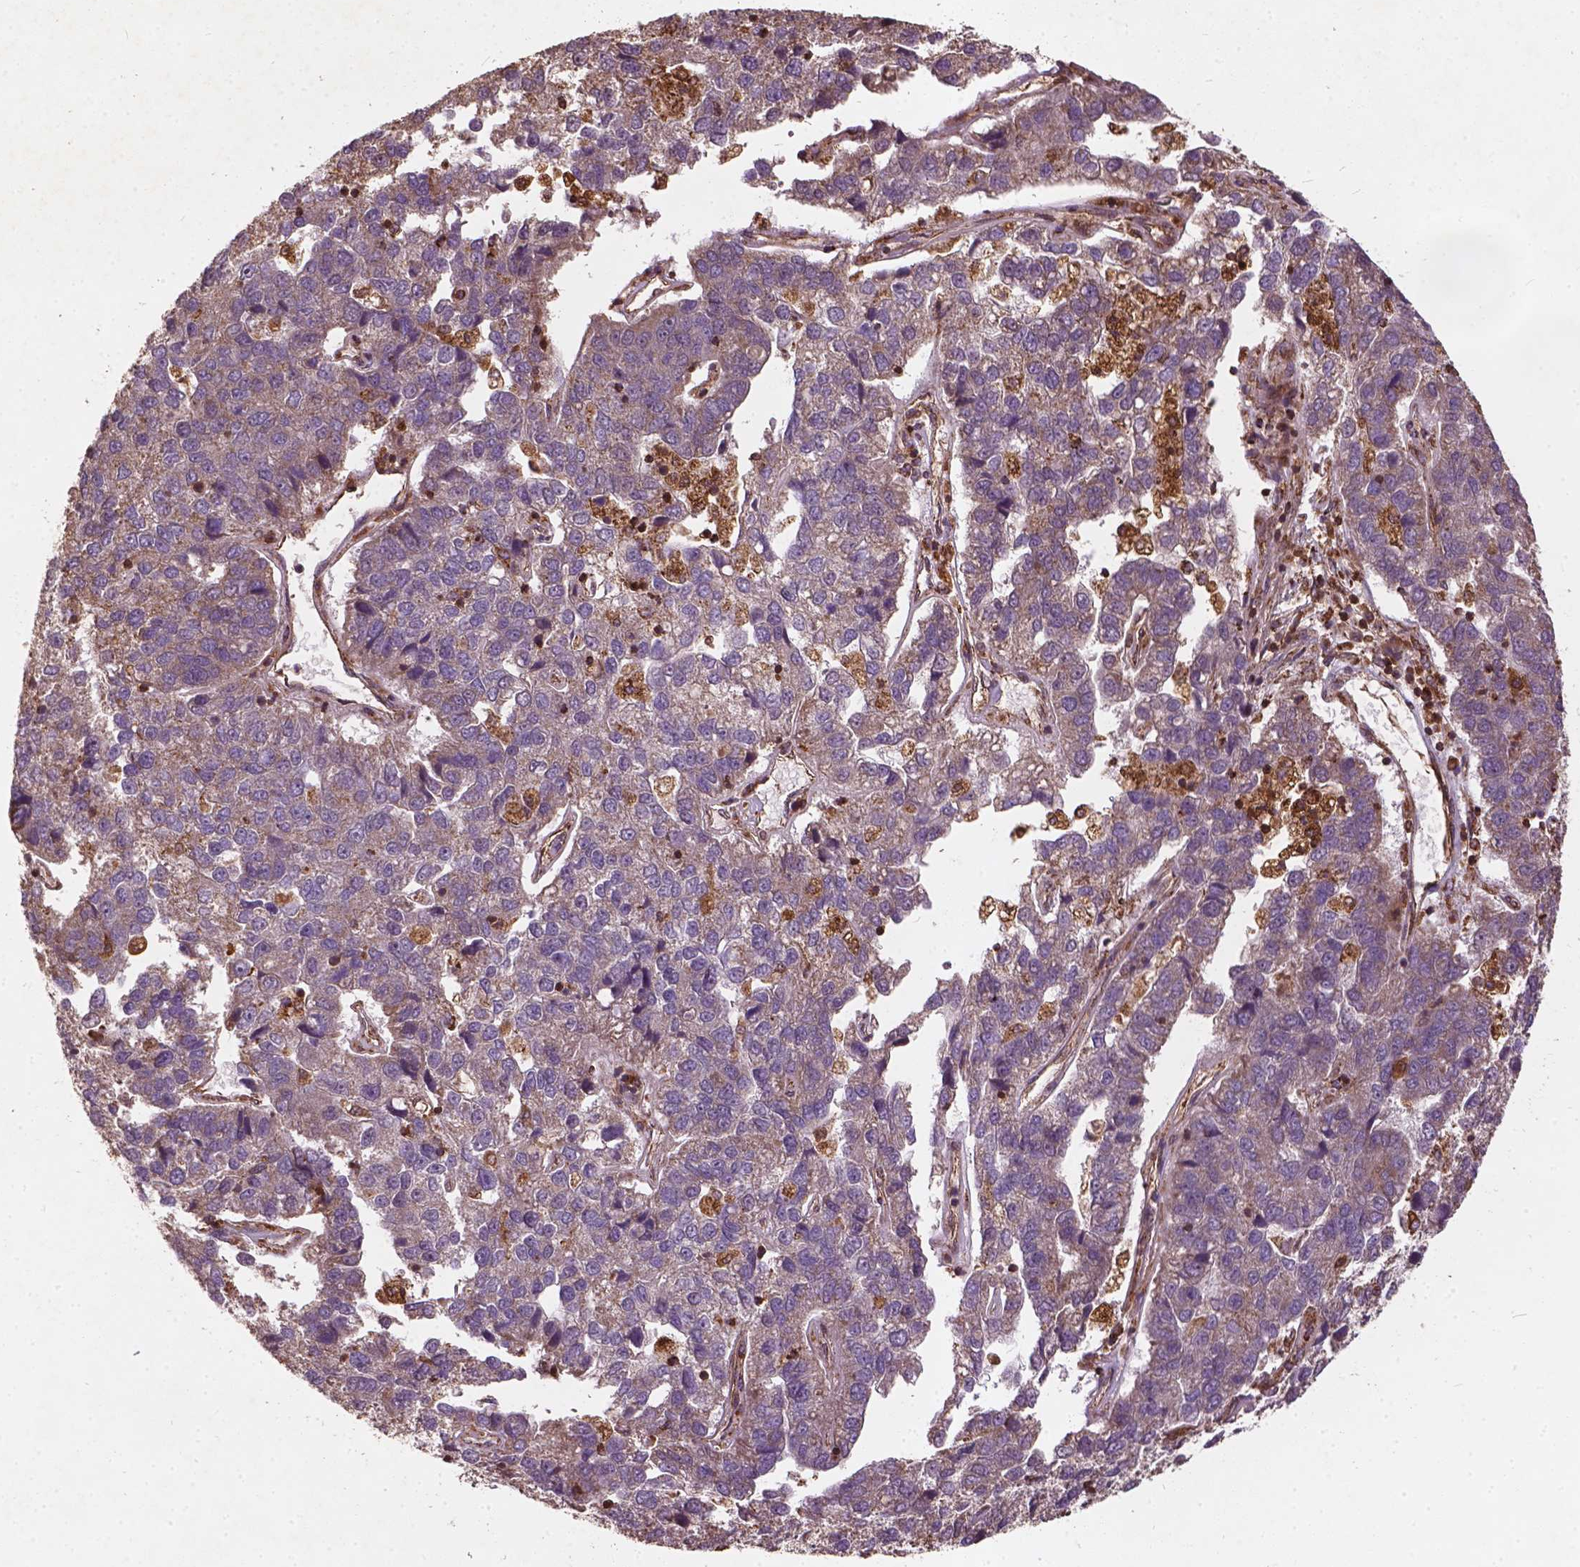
{"staining": {"intensity": "negative", "quantity": "none", "location": "none"}, "tissue": "pancreatic cancer", "cell_type": "Tumor cells", "image_type": "cancer", "snomed": [{"axis": "morphology", "description": "Adenocarcinoma, NOS"}, {"axis": "topography", "description": "Pancreas"}], "caption": "The photomicrograph displays no staining of tumor cells in pancreatic cancer.", "gene": "UBXN2A", "patient": {"sex": "female", "age": 61}}